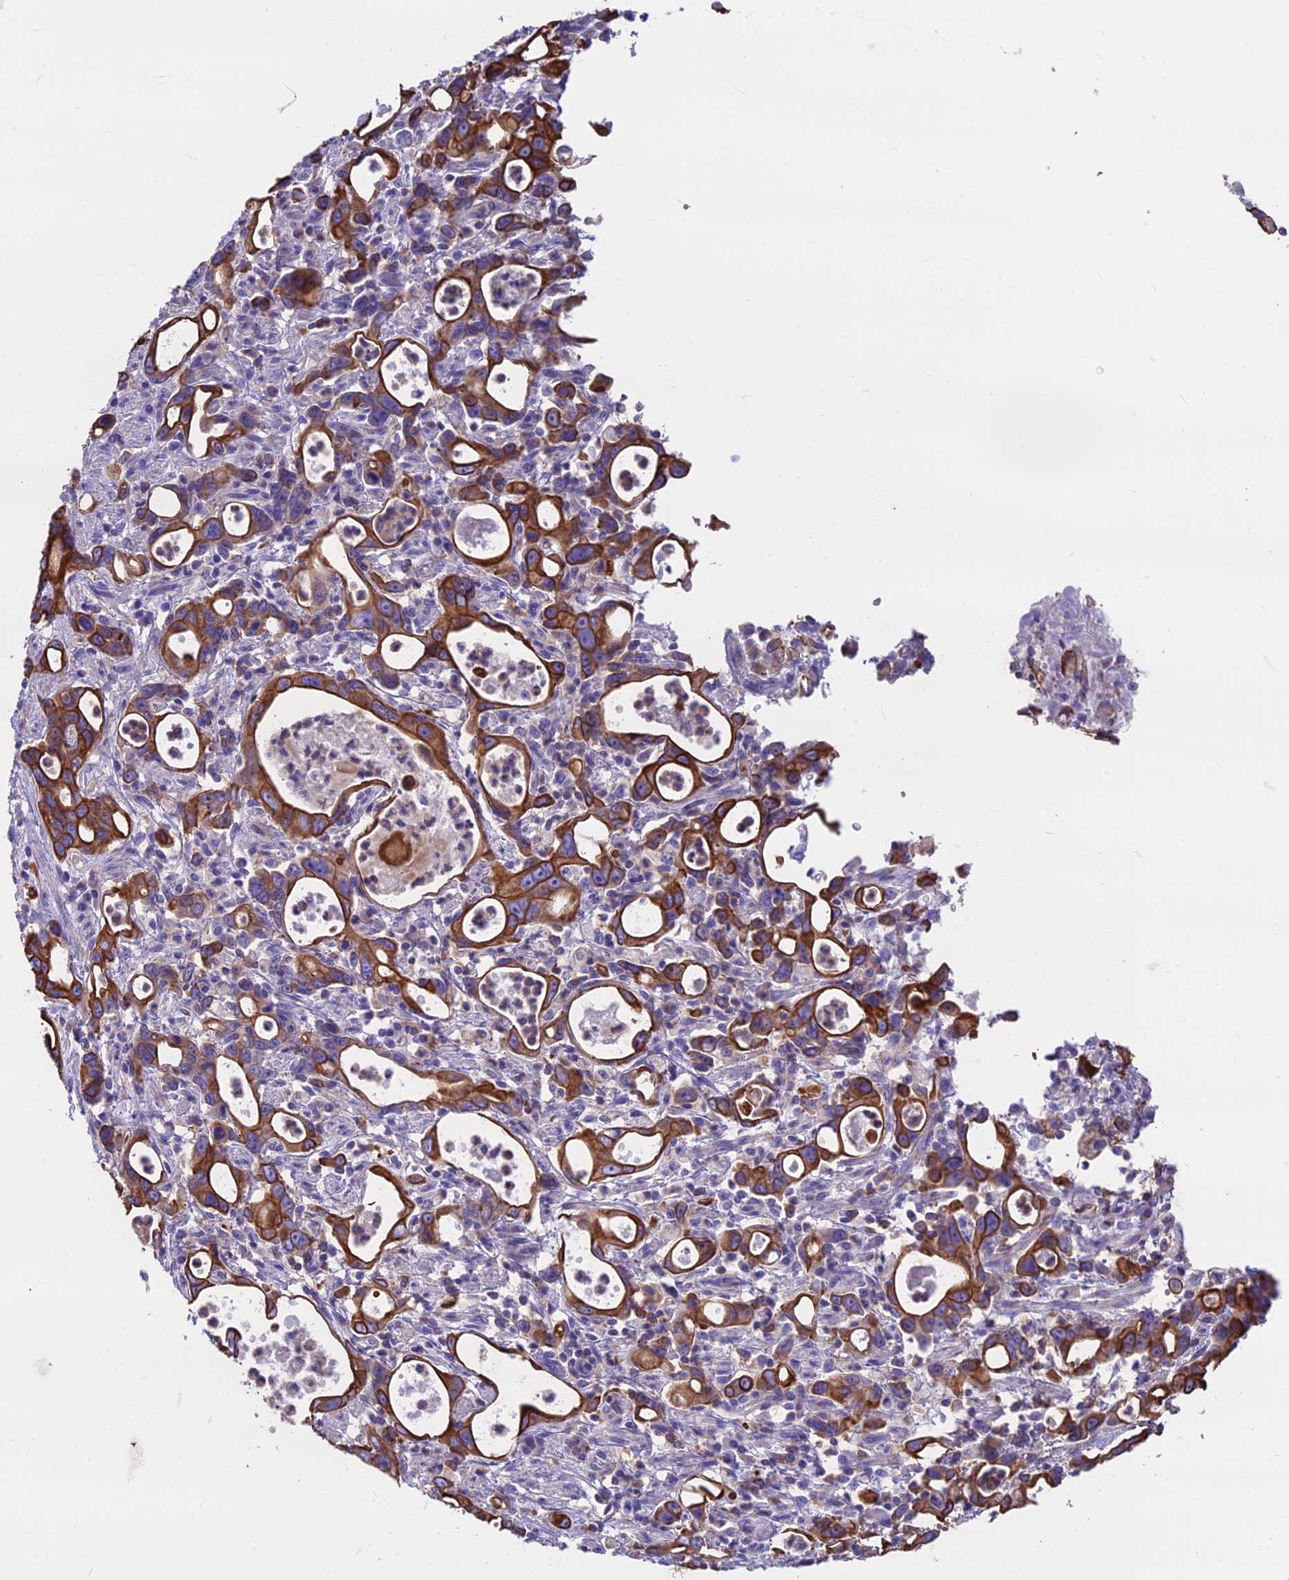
{"staining": {"intensity": "strong", "quantity": ">75%", "location": "cytoplasmic/membranous"}, "tissue": "stomach cancer", "cell_type": "Tumor cells", "image_type": "cancer", "snomed": [{"axis": "morphology", "description": "Adenocarcinoma, NOS"}, {"axis": "topography", "description": "Stomach, lower"}], "caption": "Stomach cancer (adenocarcinoma) was stained to show a protein in brown. There is high levels of strong cytoplasmic/membranous expression in about >75% of tumor cells.", "gene": "CDAN1", "patient": {"sex": "female", "age": 43}}